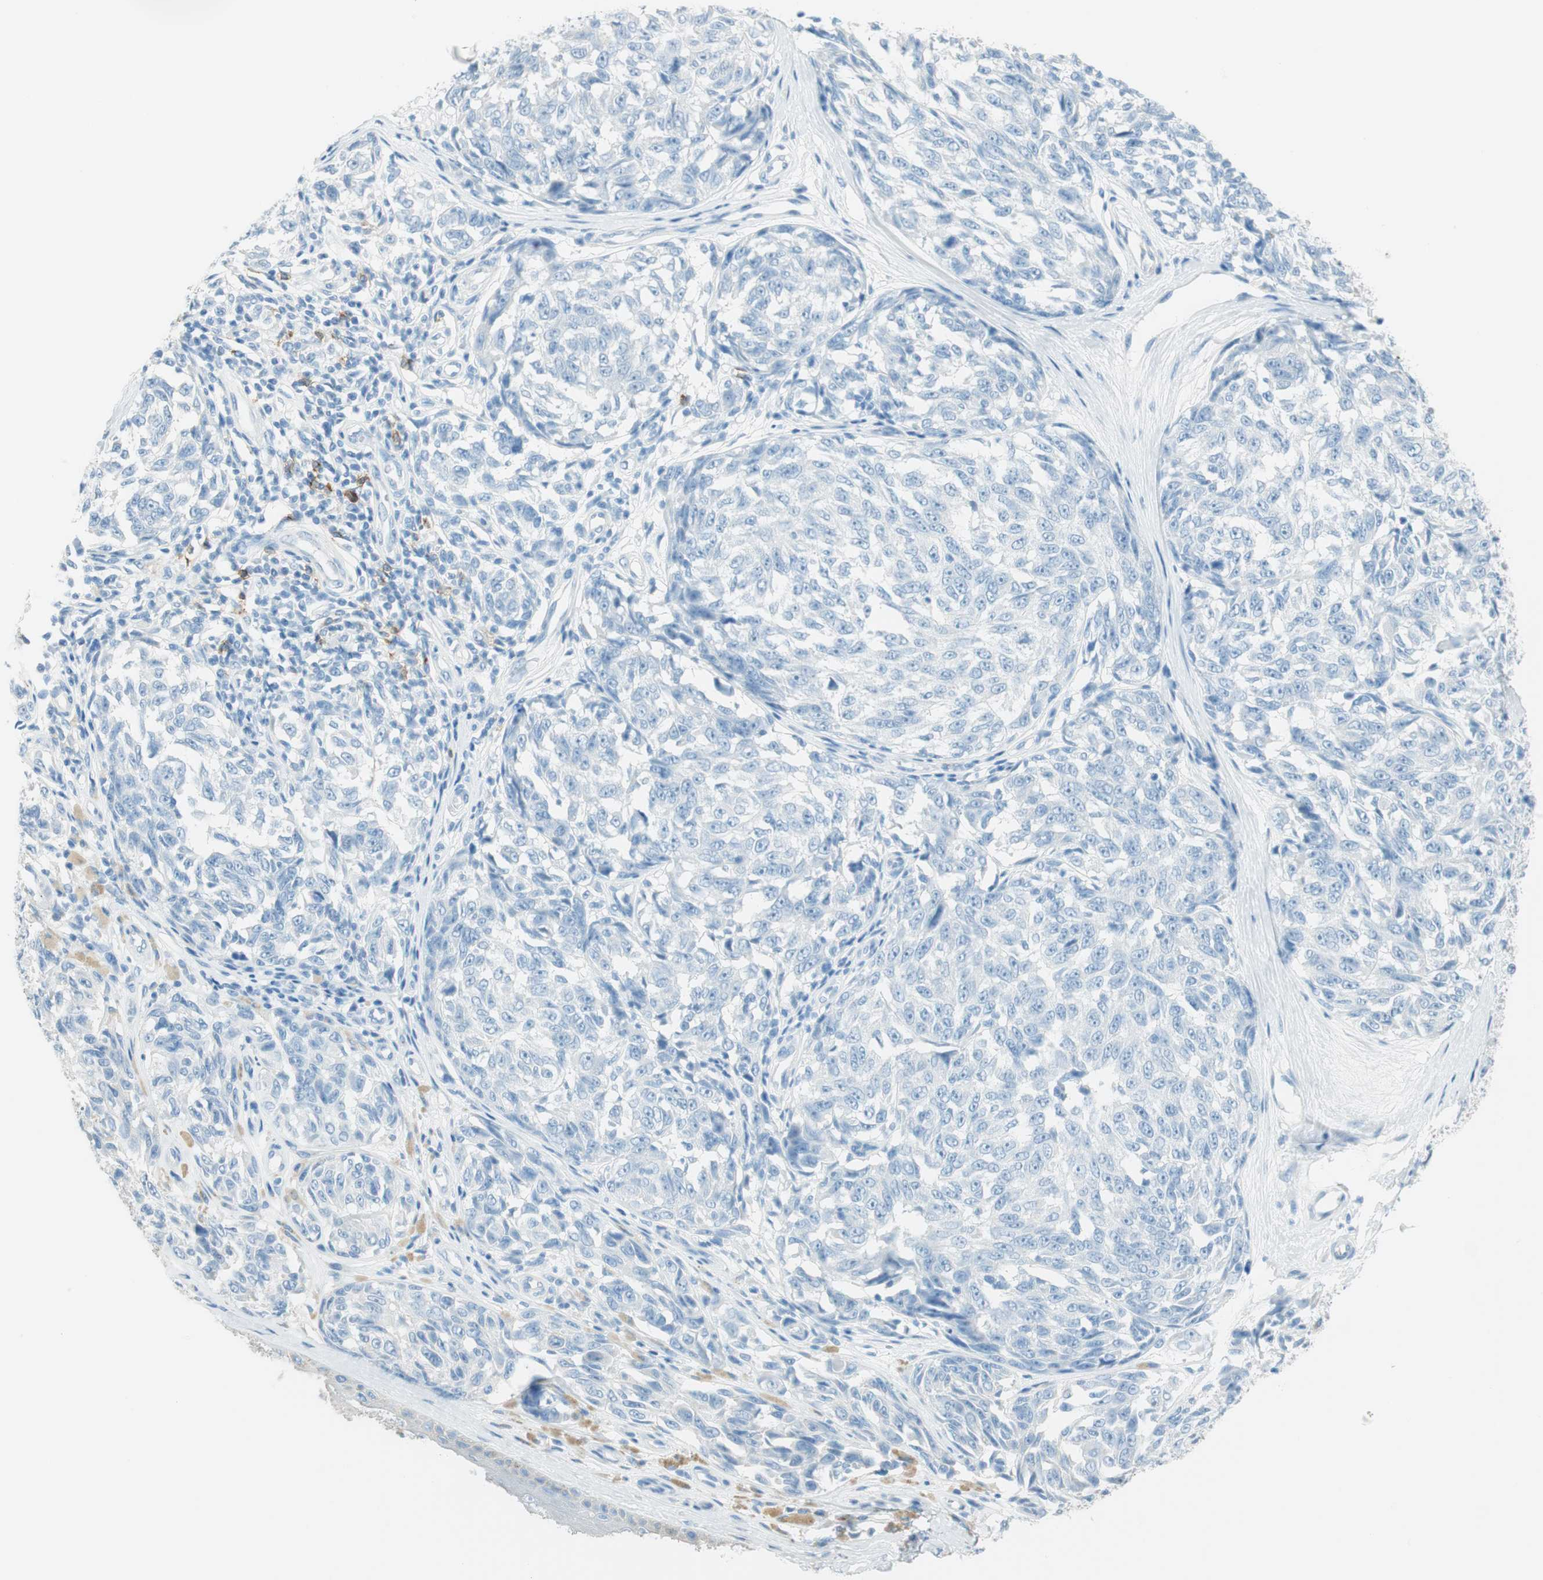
{"staining": {"intensity": "negative", "quantity": "none", "location": "none"}, "tissue": "melanoma", "cell_type": "Tumor cells", "image_type": "cancer", "snomed": [{"axis": "morphology", "description": "Malignant melanoma, NOS"}, {"axis": "topography", "description": "Skin"}], "caption": "Tumor cells show no significant protein positivity in malignant melanoma.", "gene": "TNFRSF13C", "patient": {"sex": "female", "age": 64}}